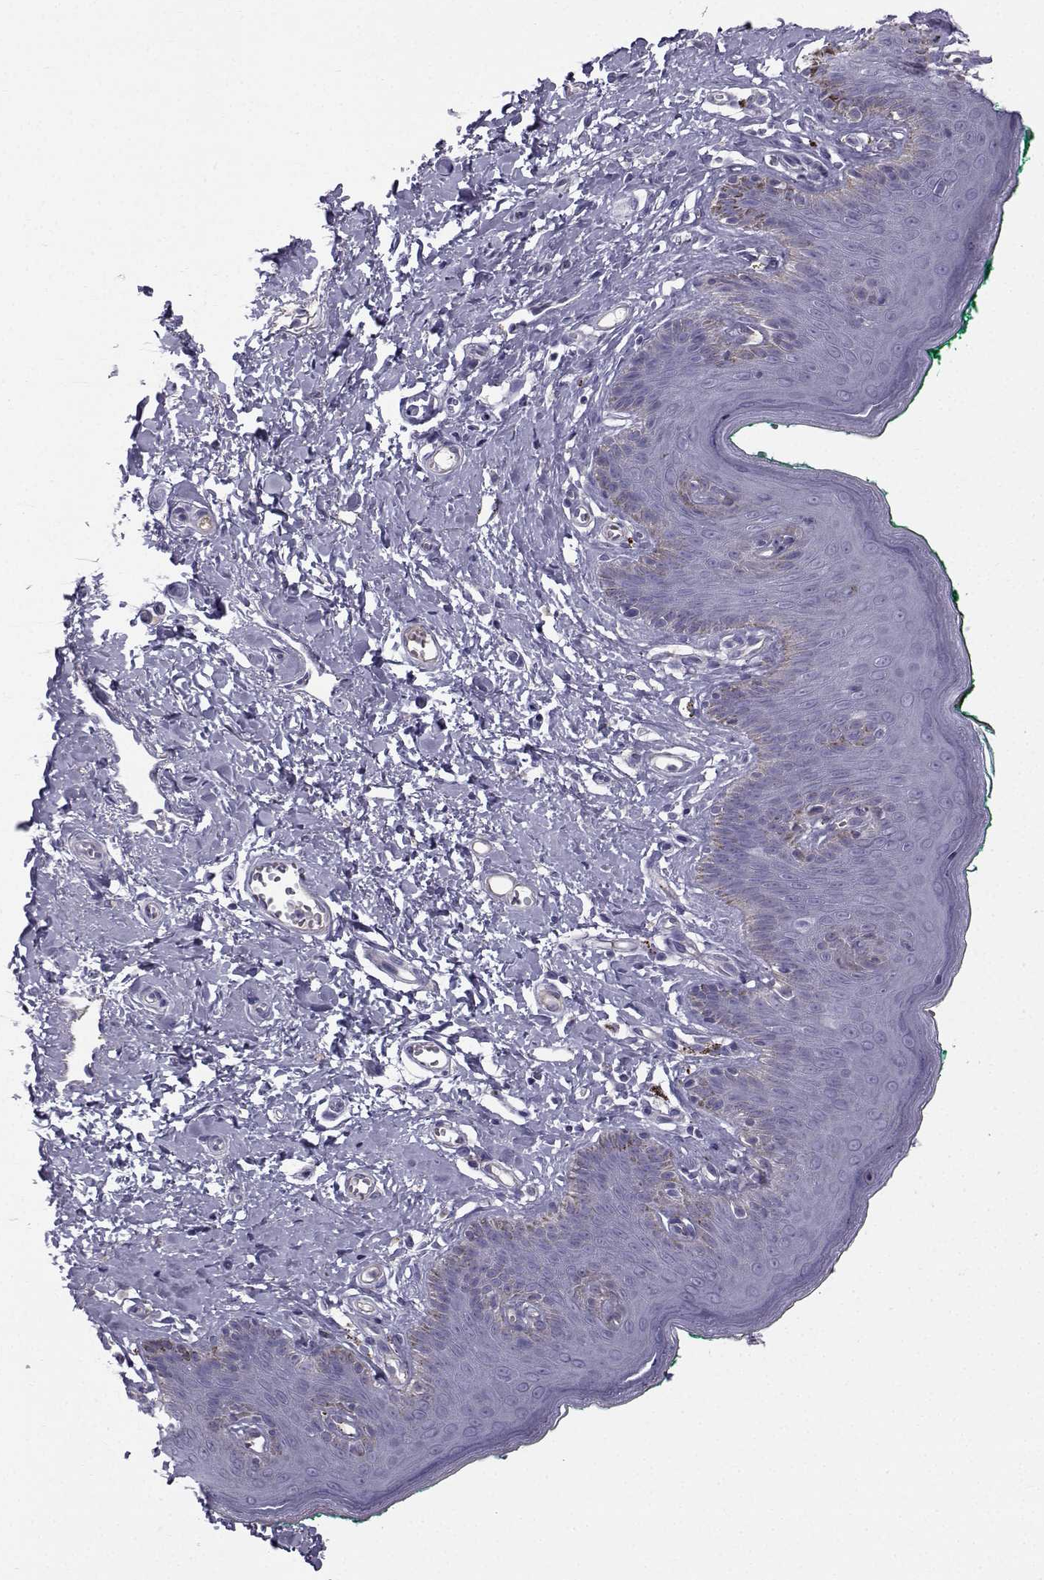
{"staining": {"intensity": "negative", "quantity": "none", "location": "none"}, "tissue": "skin", "cell_type": "Epidermal cells", "image_type": "normal", "snomed": [{"axis": "morphology", "description": "Normal tissue, NOS"}, {"axis": "topography", "description": "Vulva"}], "caption": "Micrograph shows no significant protein expression in epidermal cells of benign skin.", "gene": "CALCR", "patient": {"sex": "female", "age": 66}}